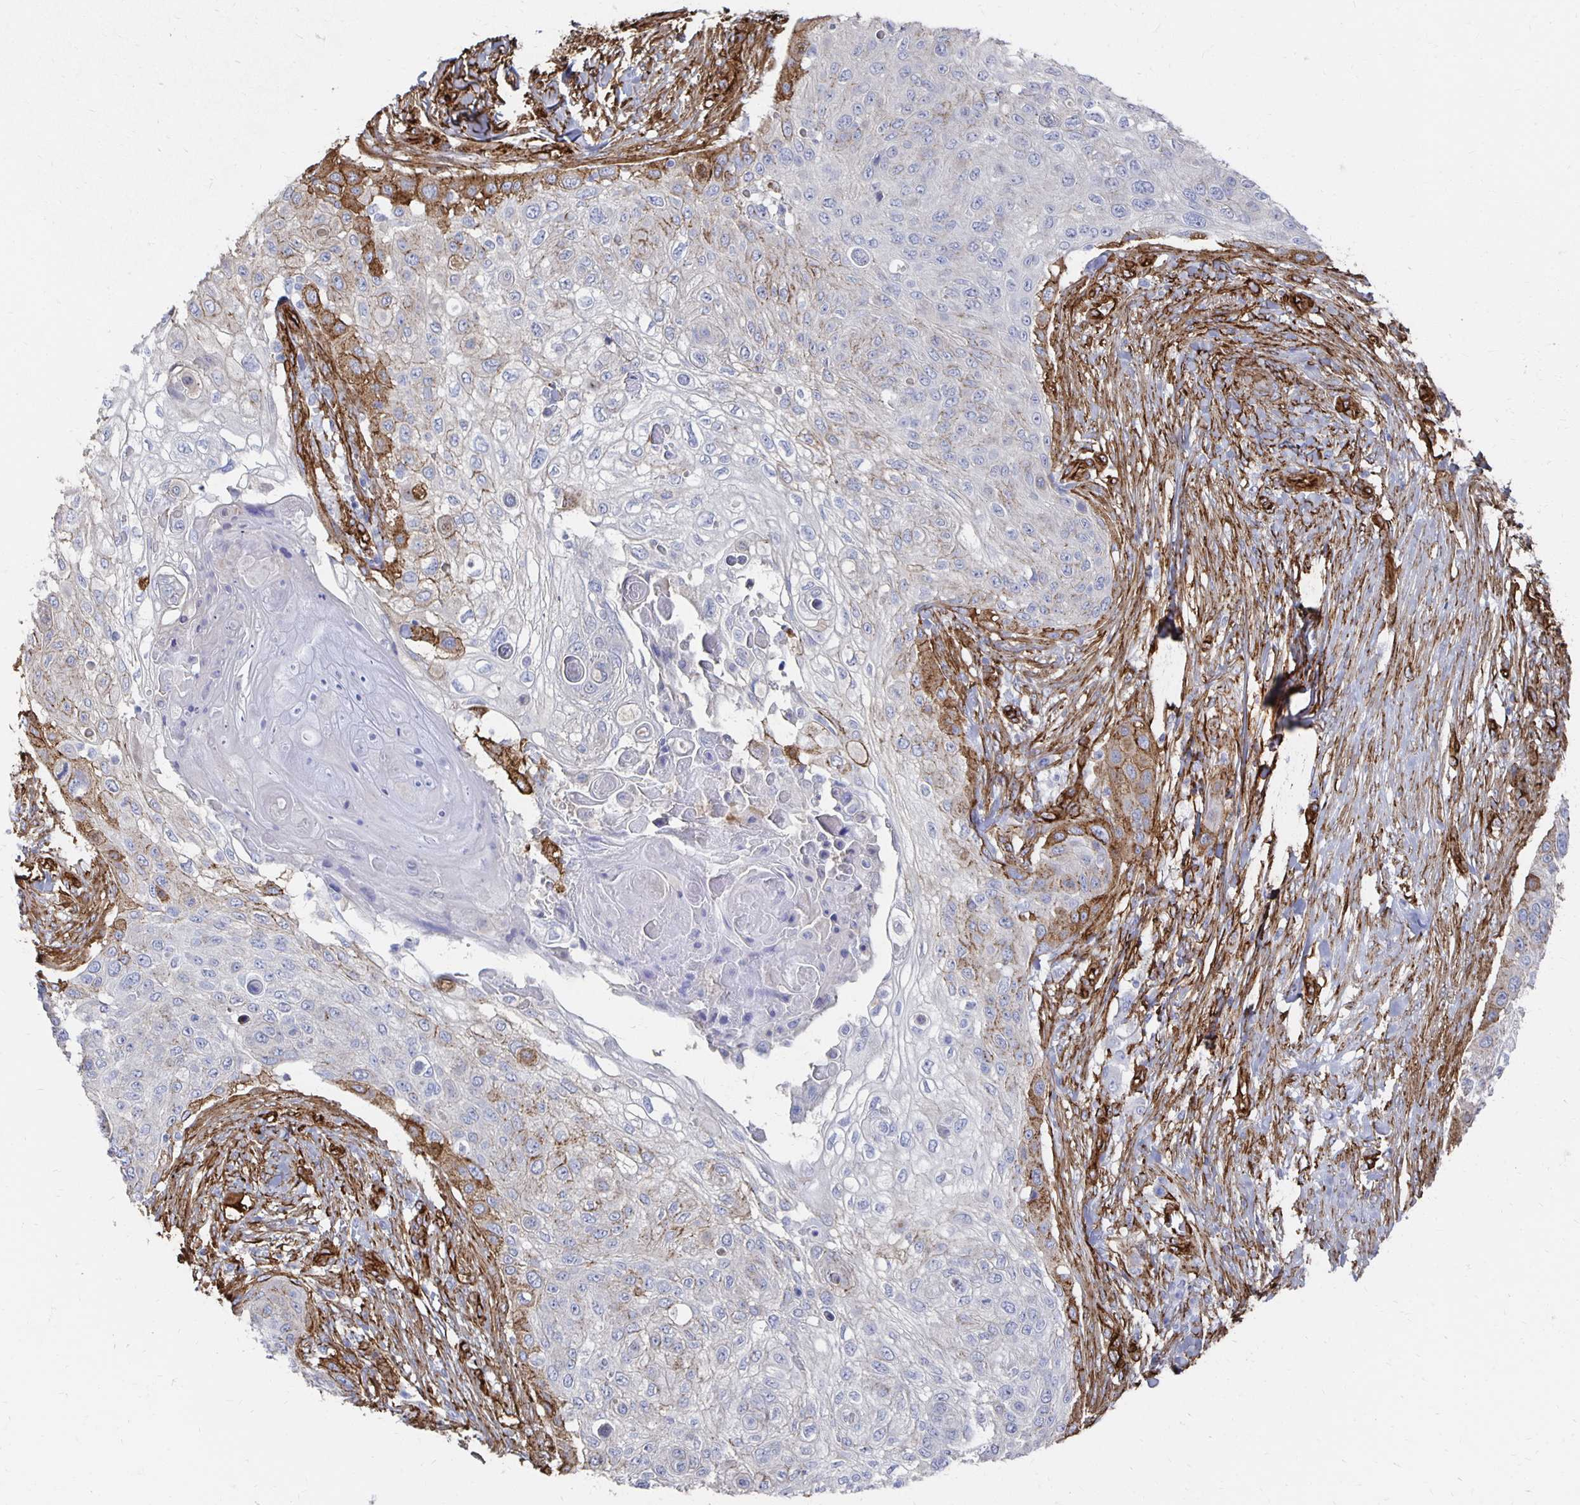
{"staining": {"intensity": "negative", "quantity": "none", "location": "none"}, "tissue": "skin cancer", "cell_type": "Tumor cells", "image_type": "cancer", "snomed": [{"axis": "morphology", "description": "Squamous cell carcinoma, NOS"}, {"axis": "topography", "description": "Skin"}], "caption": "The photomicrograph reveals no staining of tumor cells in skin cancer (squamous cell carcinoma).", "gene": "VIPR2", "patient": {"sex": "female", "age": 87}}